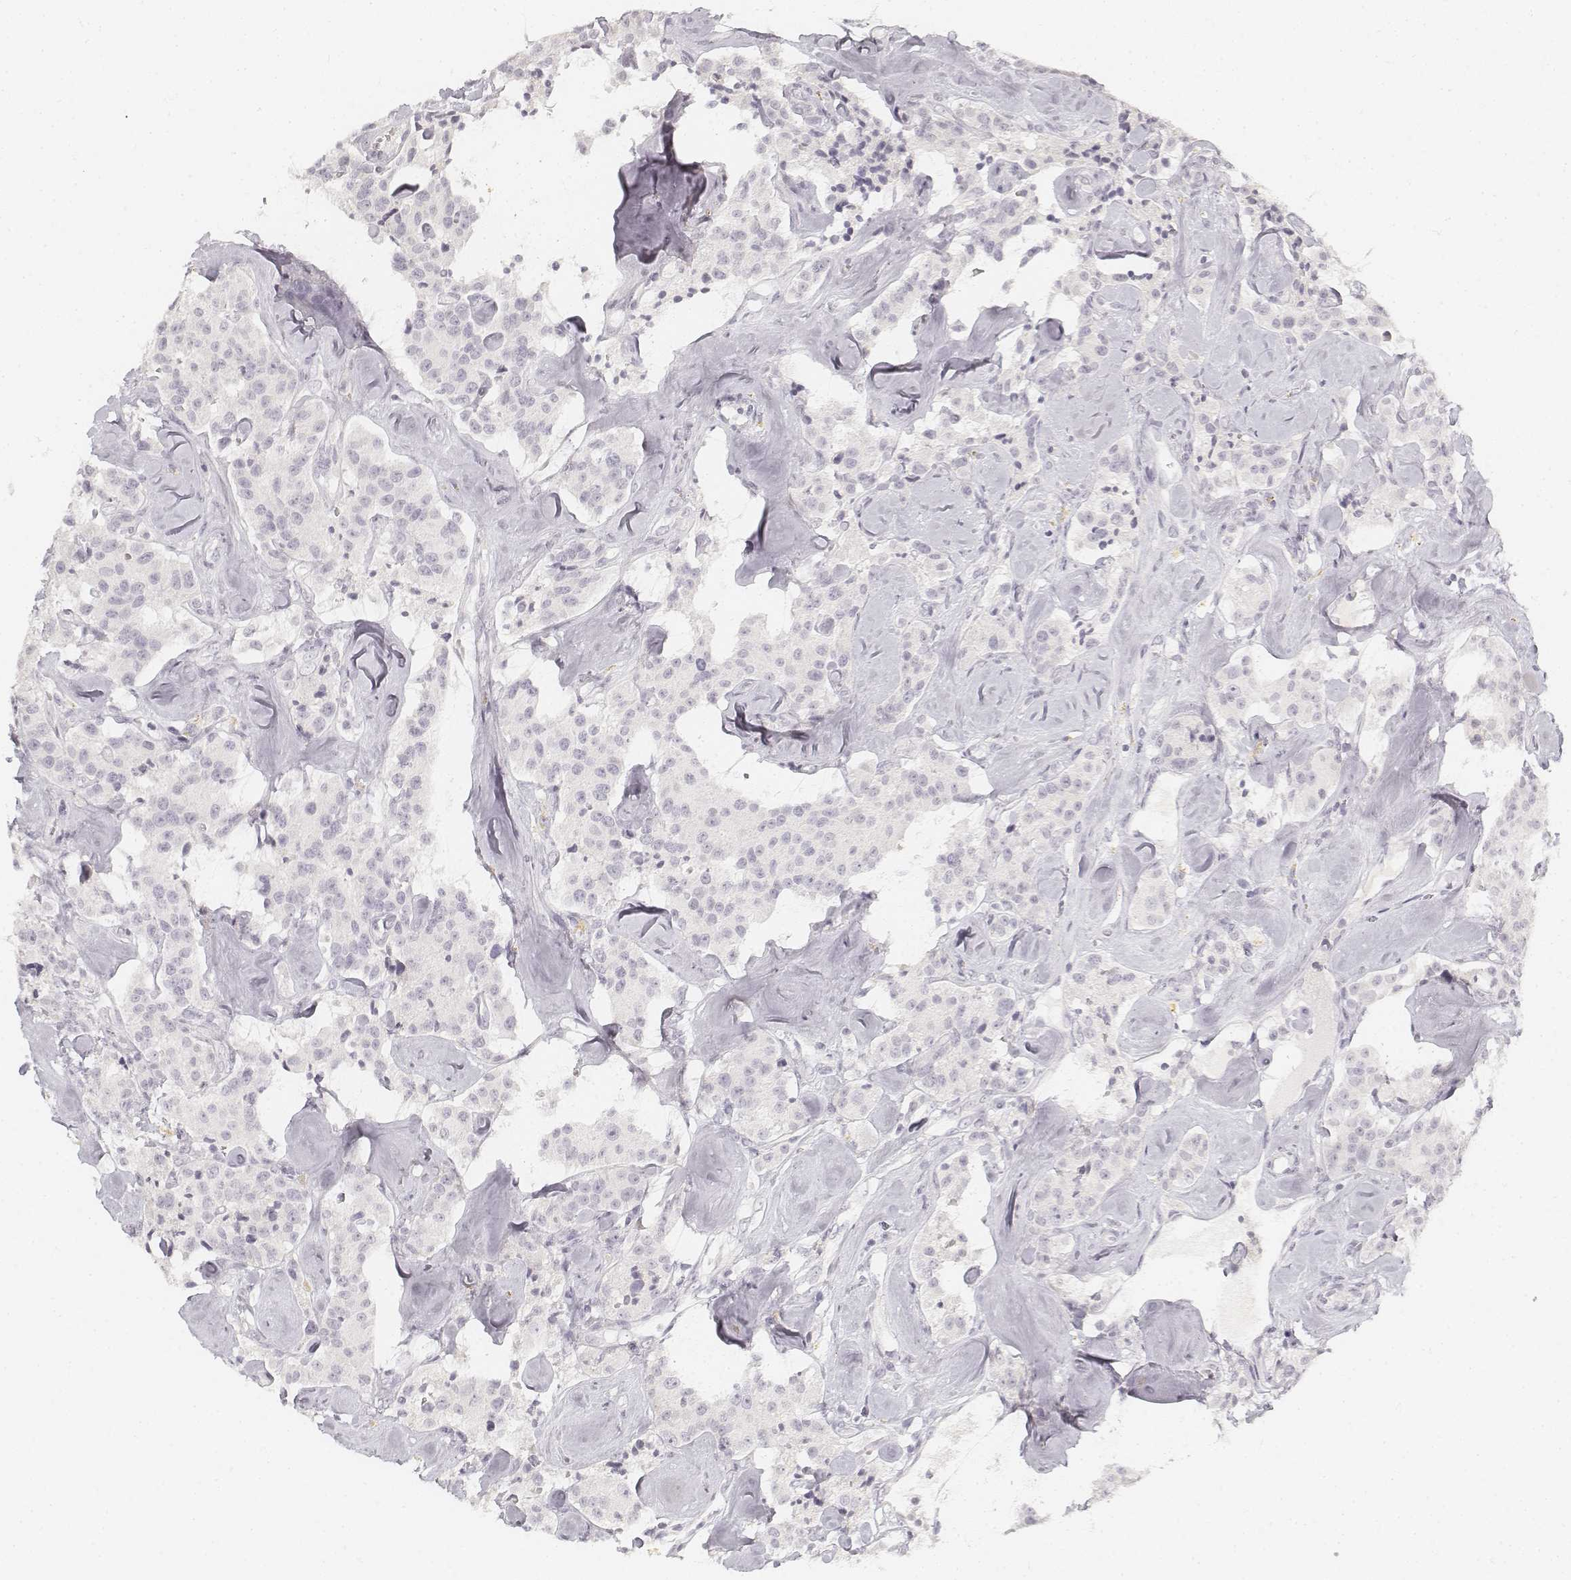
{"staining": {"intensity": "negative", "quantity": "none", "location": "none"}, "tissue": "carcinoid", "cell_type": "Tumor cells", "image_type": "cancer", "snomed": [{"axis": "morphology", "description": "Carcinoid, malignant, NOS"}, {"axis": "topography", "description": "Pancreas"}], "caption": "Tumor cells are negative for protein expression in human carcinoid (malignant).", "gene": "DSG4", "patient": {"sex": "male", "age": 41}}